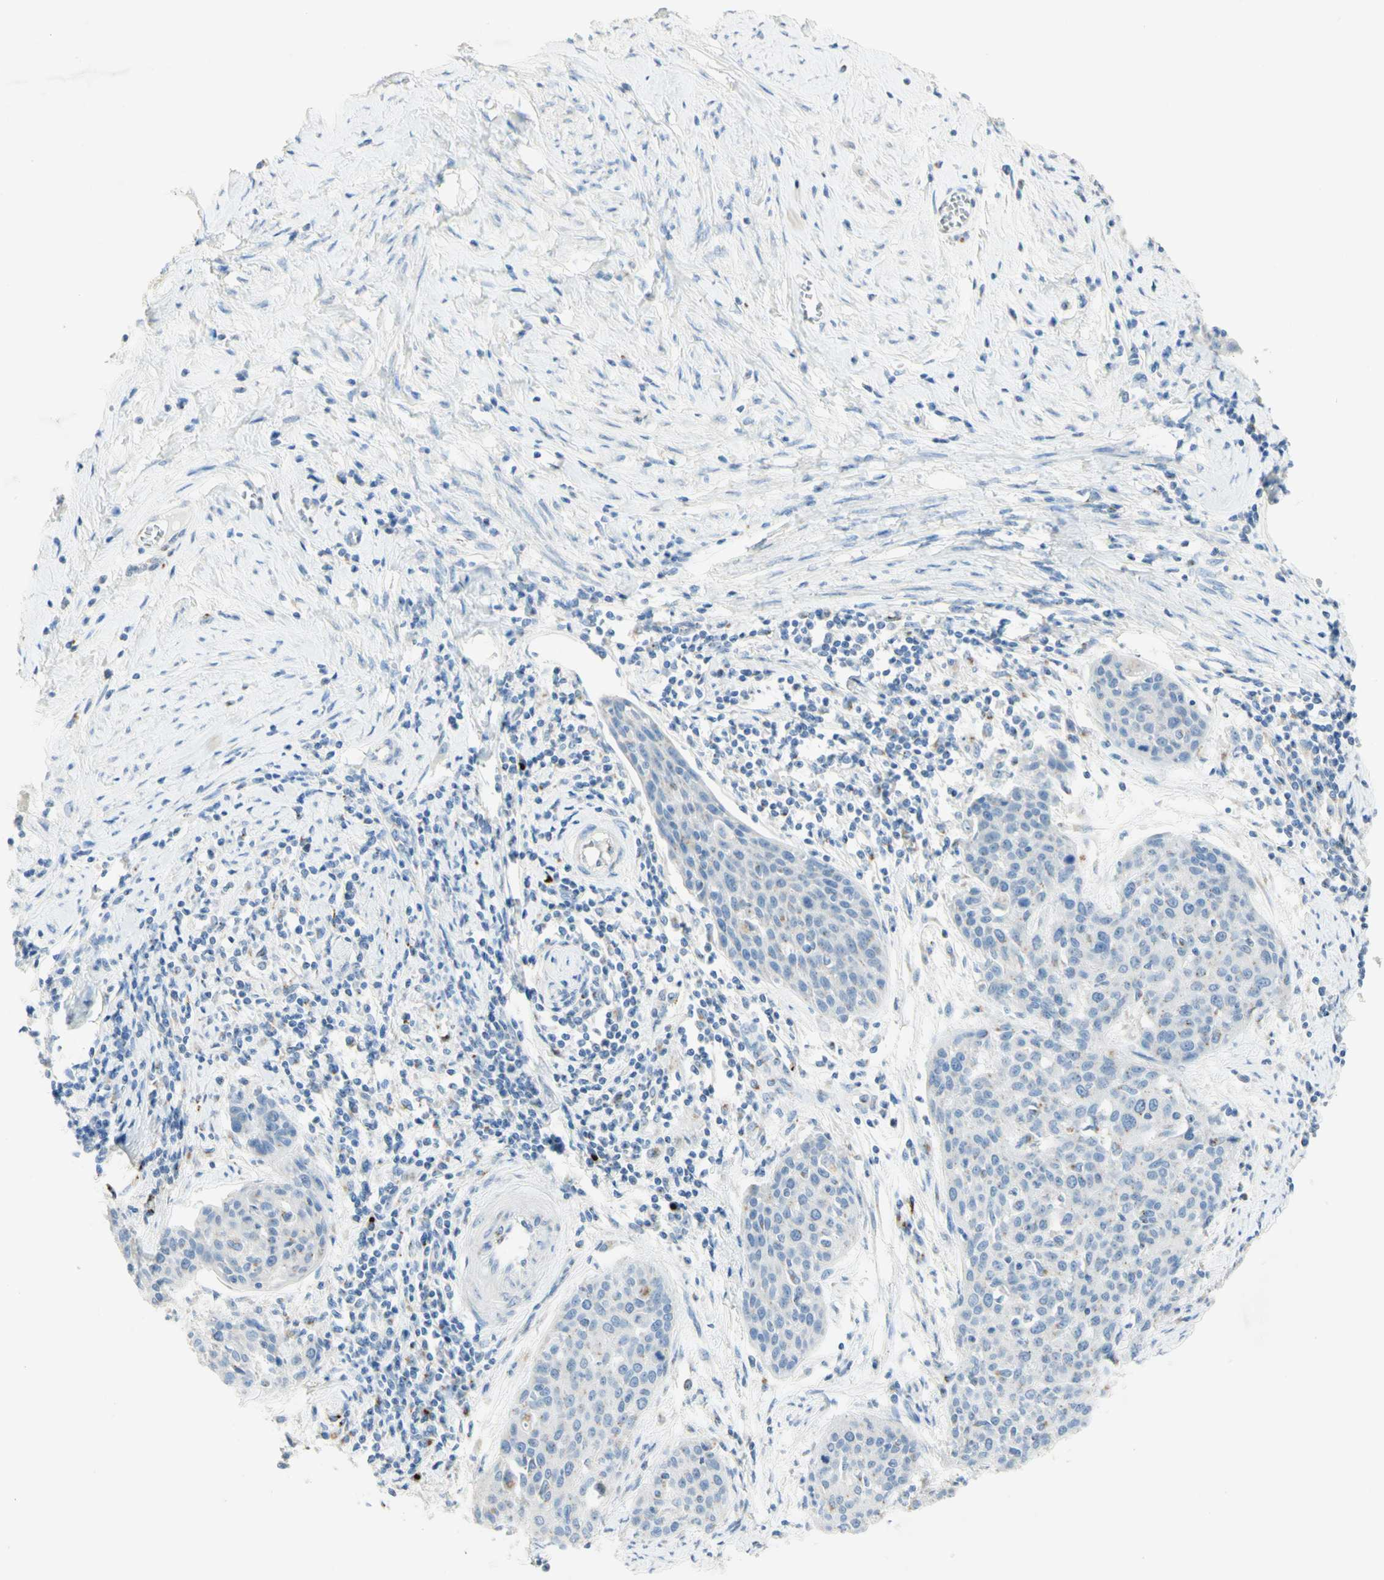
{"staining": {"intensity": "weak", "quantity": "<25%", "location": "cytoplasmic/membranous"}, "tissue": "cervical cancer", "cell_type": "Tumor cells", "image_type": "cancer", "snomed": [{"axis": "morphology", "description": "Squamous cell carcinoma, NOS"}, {"axis": "topography", "description": "Cervix"}], "caption": "DAB (3,3'-diaminobenzidine) immunohistochemical staining of human cervical cancer (squamous cell carcinoma) demonstrates no significant expression in tumor cells.", "gene": "MANEA", "patient": {"sex": "female", "age": 38}}